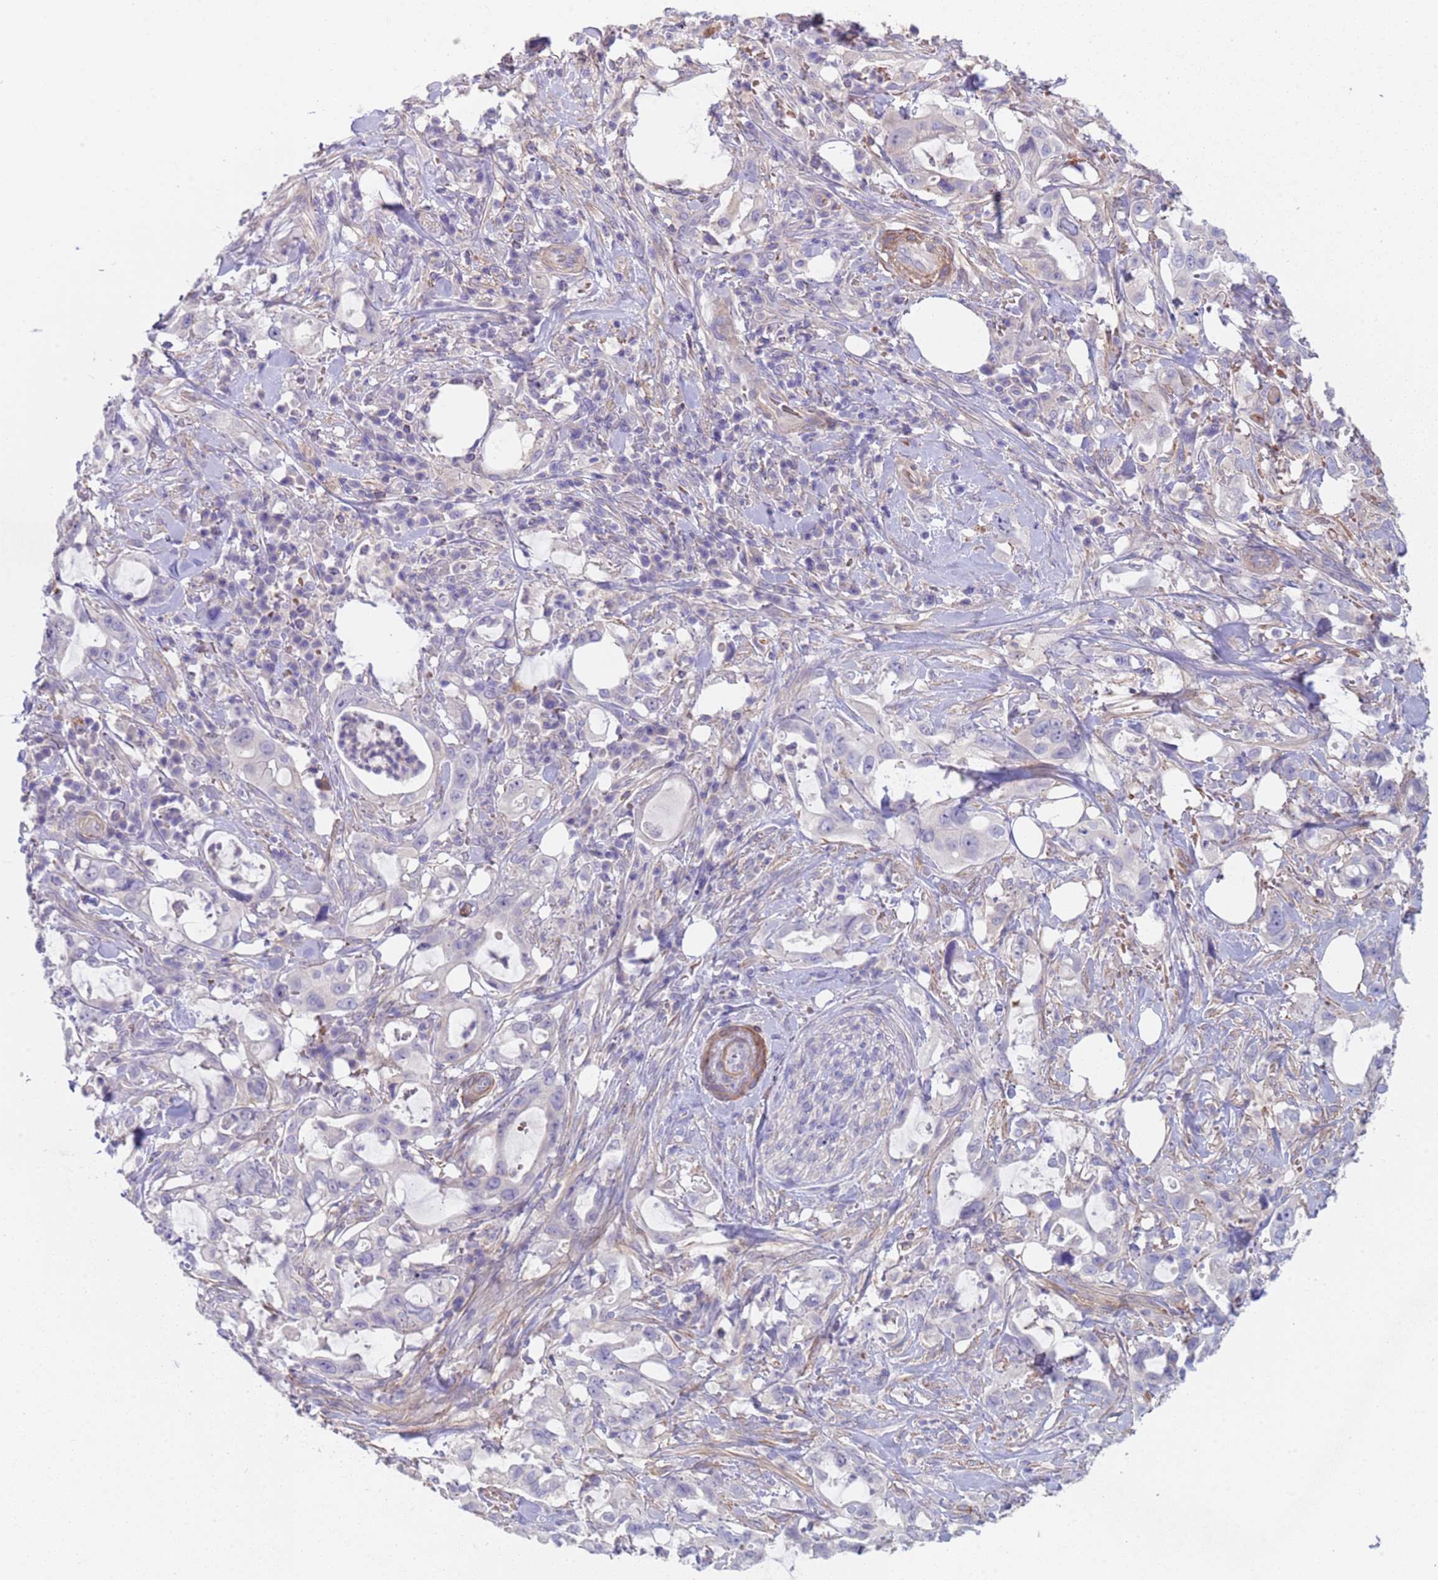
{"staining": {"intensity": "negative", "quantity": "none", "location": "none"}, "tissue": "pancreatic cancer", "cell_type": "Tumor cells", "image_type": "cancer", "snomed": [{"axis": "morphology", "description": "Adenocarcinoma, NOS"}, {"axis": "topography", "description": "Pancreas"}], "caption": "An immunohistochemistry histopathology image of pancreatic cancer (adenocarcinoma) is shown. There is no staining in tumor cells of pancreatic cancer (adenocarcinoma).", "gene": "KBTBD3", "patient": {"sex": "female", "age": 61}}